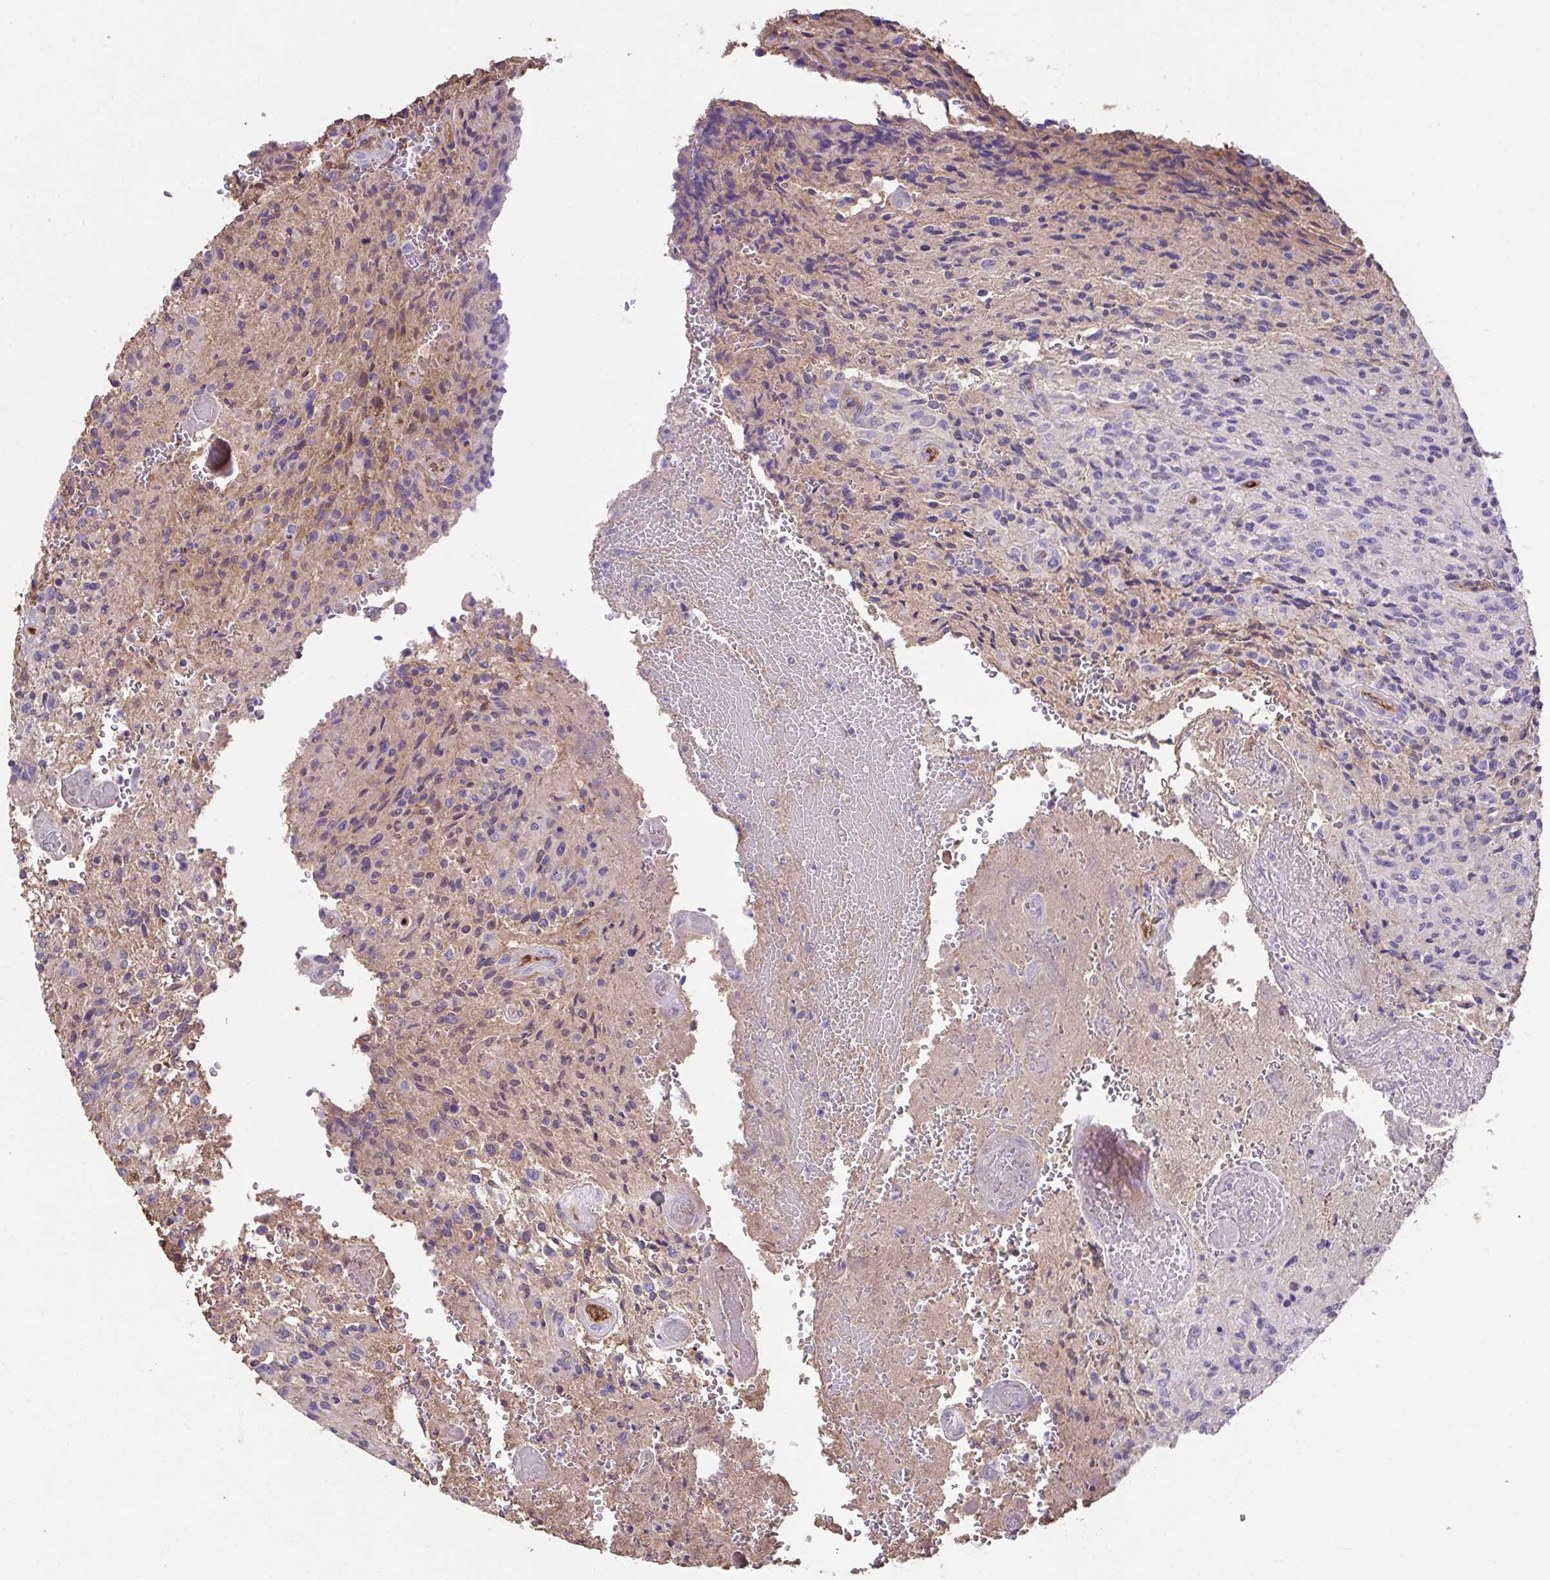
{"staining": {"intensity": "moderate", "quantity": "<25%", "location": "nuclear"}, "tissue": "glioma", "cell_type": "Tumor cells", "image_type": "cancer", "snomed": [{"axis": "morphology", "description": "Normal tissue, NOS"}, {"axis": "morphology", "description": "Glioma, malignant, High grade"}, {"axis": "topography", "description": "Cerebral cortex"}], "caption": "Immunohistochemical staining of glioma reveals moderate nuclear protein expression in about <25% of tumor cells. (brown staining indicates protein expression, while blue staining denotes nuclei).", "gene": "ZNF813", "patient": {"sex": "male", "age": 56}}